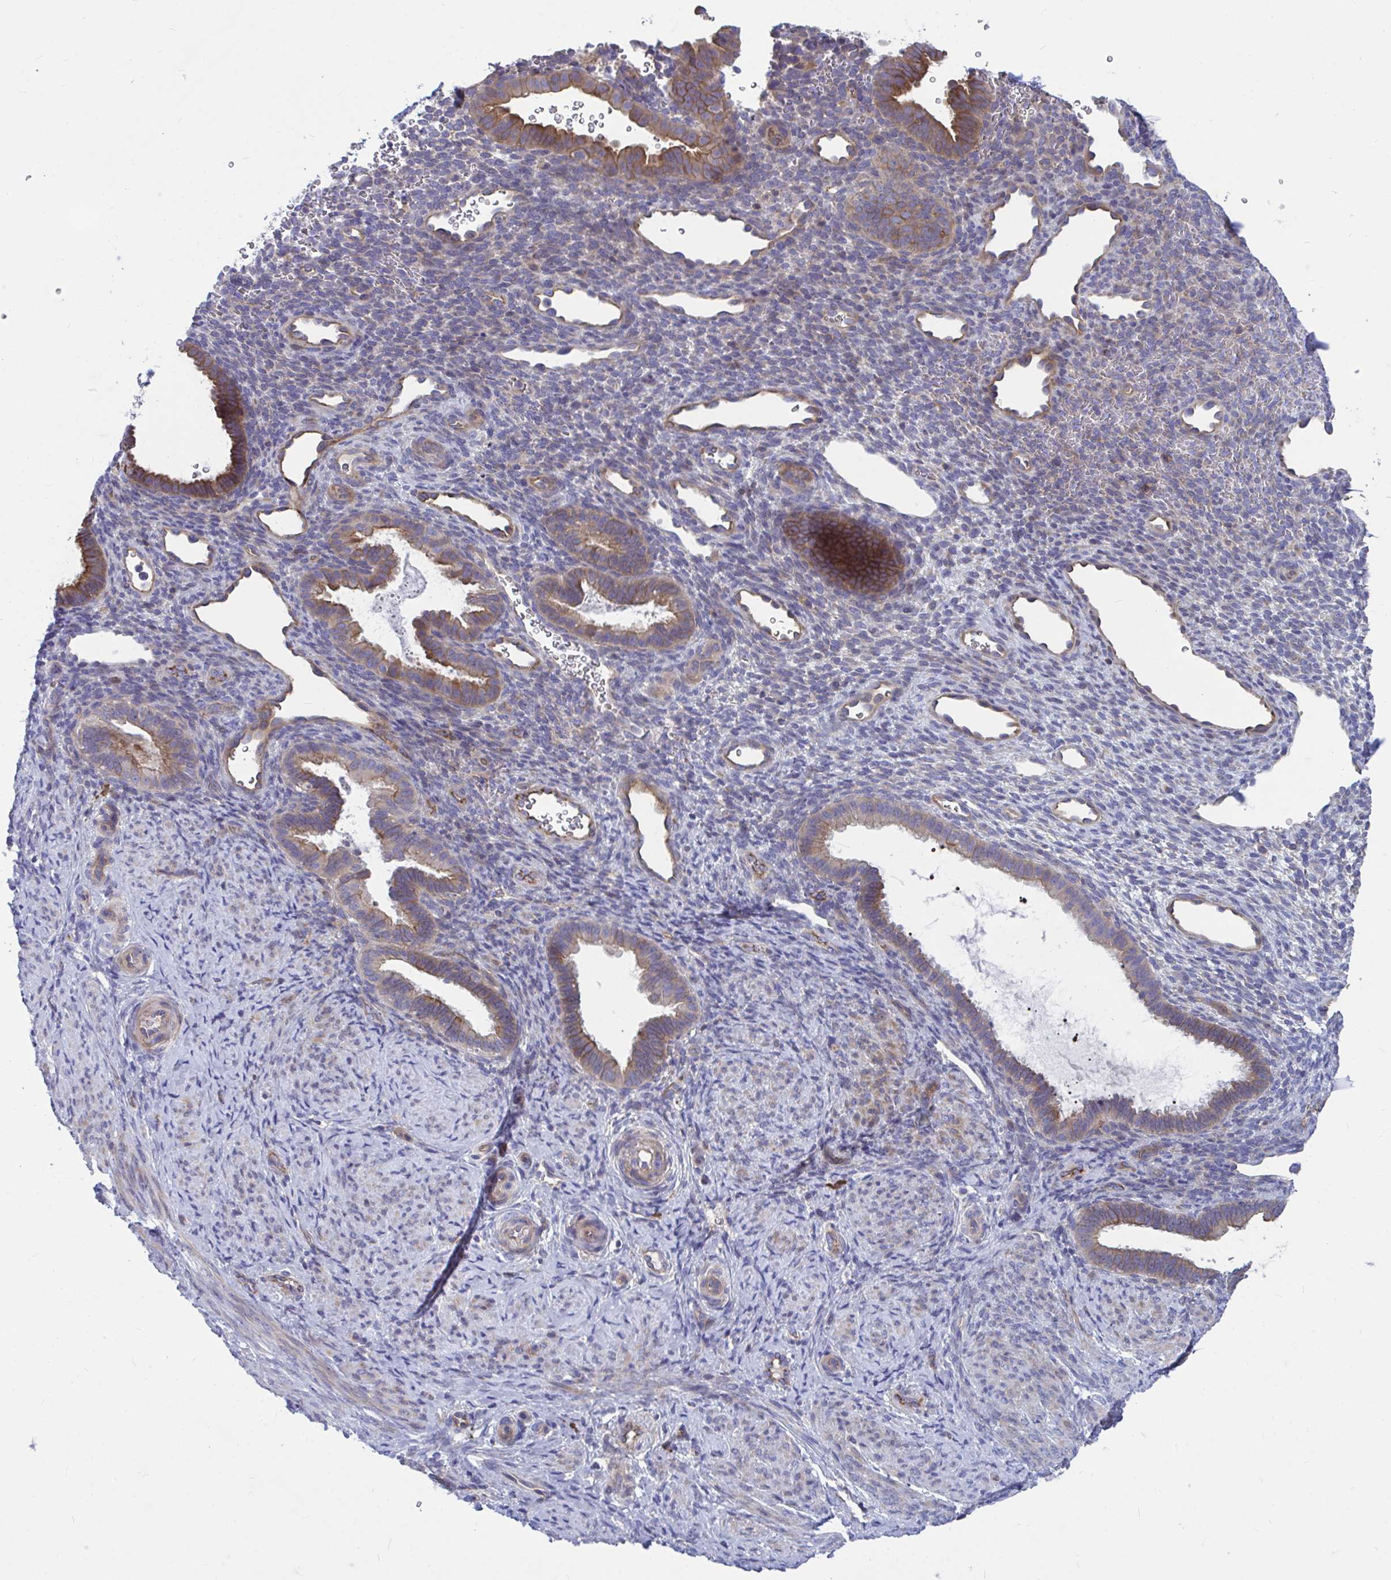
{"staining": {"intensity": "negative", "quantity": "none", "location": "none"}, "tissue": "endometrium", "cell_type": "Cells in endometrial stroma", "image_type": "normal", "snomed": [{"axis": "morphology", "description": "Normal tissue, NOS"}, {"axis": "topography", "description": "Endometrium"}], "caption": "Immunohistochemical staining of unremarkable human endometrium exhibits no significant expression in cells in endometrial stroma. (DAB (3,3'-diaminobenzidine) immunohistochemistry with hematoxylin counter stain).", "gene": "WBP1", "patient": {"sex": "female", "age": 34}}